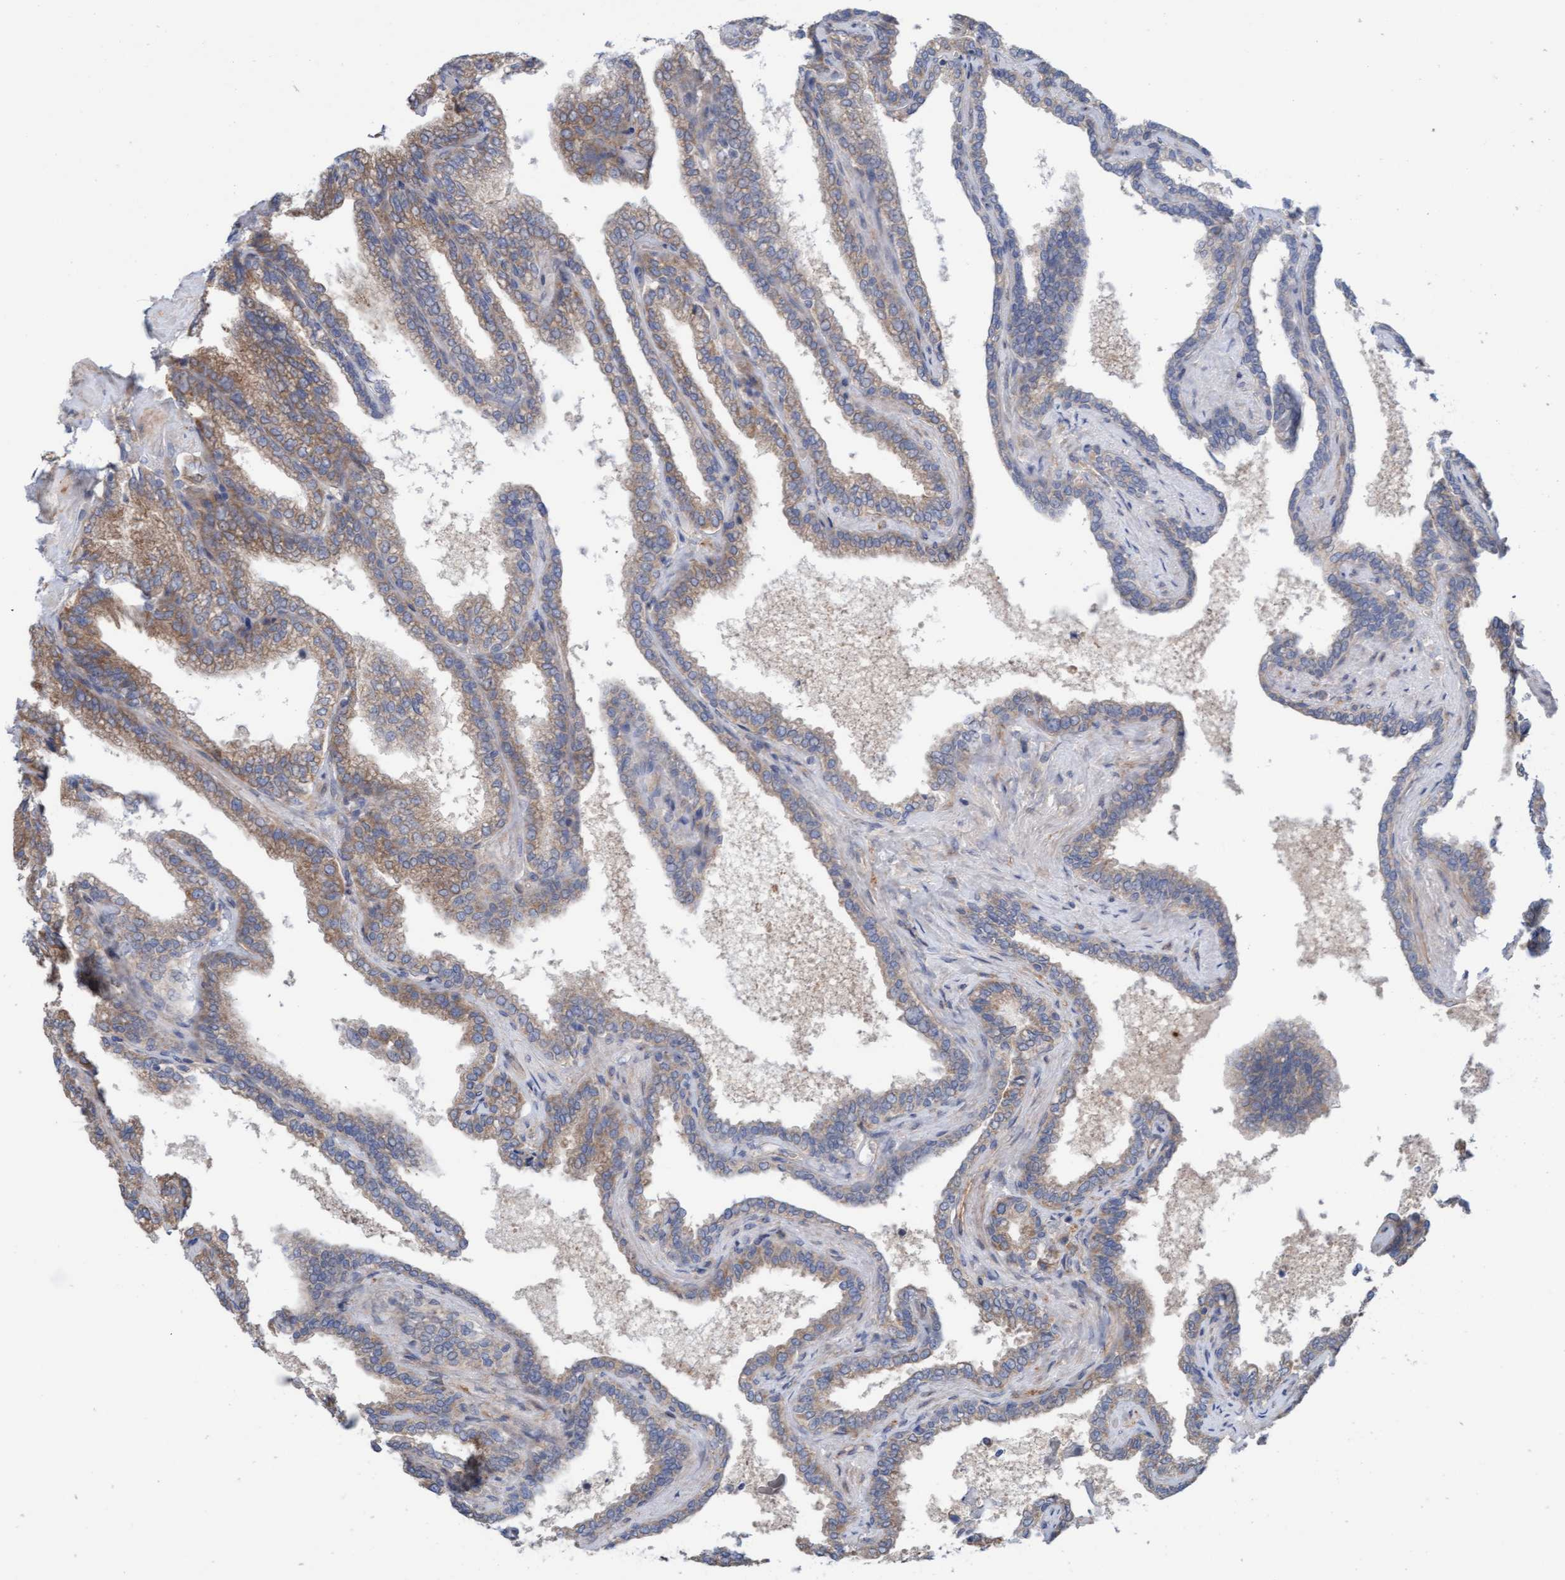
{"staining": {"intensity": "moderate", "quantity": "25%-75%", "location": "cytoplasmic/membranous"}, "tissue": "seminal vesicle", "cell_type": "Glandular cells", "image_type": "normal", "snomed": [{"axis": "morphology", "description": "Normal tissue, NOS"}, {"axis": "topography", "description": "Seminal veicle"}], "caption": "DAB immunohistochemical staining of unremarkable seminal vesicle displays moderate cytoplasmic/membranous protein positivity in about 25%-75% of glandular cells. (DAB IHC with brightfield microscopy, high magnification).", "gene": "CDK5RAP3", "patient": {"sex": "male", "age": 46}}